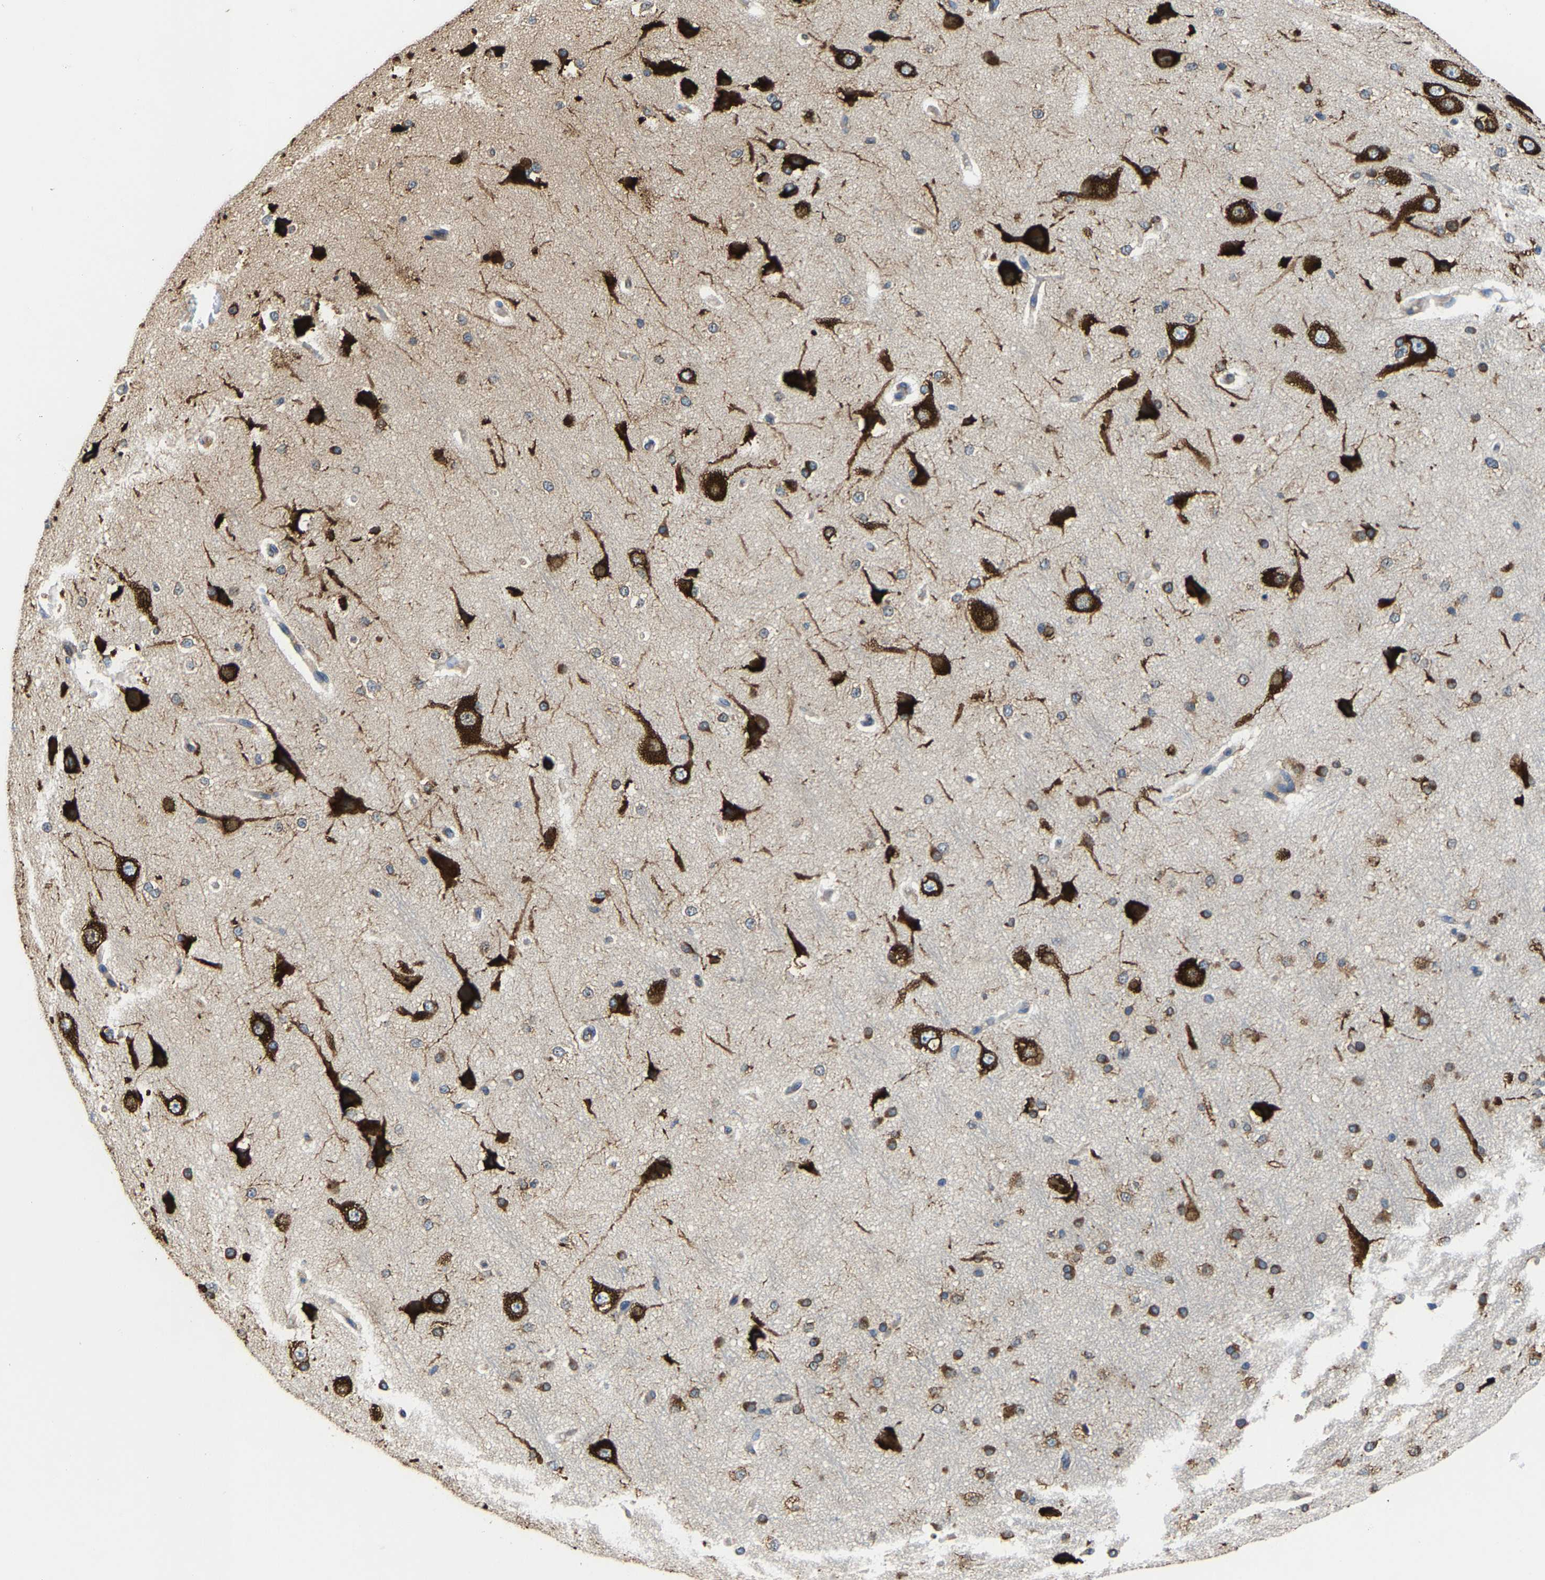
{"staining": {"intensity": "negative", "quantity": "none", "location": "none"}, "tissue": "cerebral cortex", "cell_type": "Endothelial cells", "image_type": "normal", "snomed": [{"axis": "morphology", "description": "Normal tissue, NOS"}, {"axis": "morphology", "description": "Developmental malformation"}, {"axis": "topography", "description": "Cerebral cortex"}], "caption": "Protein analysis of benign cerebral cortex exhibits no significant expression in endothelial cells.", "gene": "G3BP2", "patient": {"sex": "female", "age": 30}}